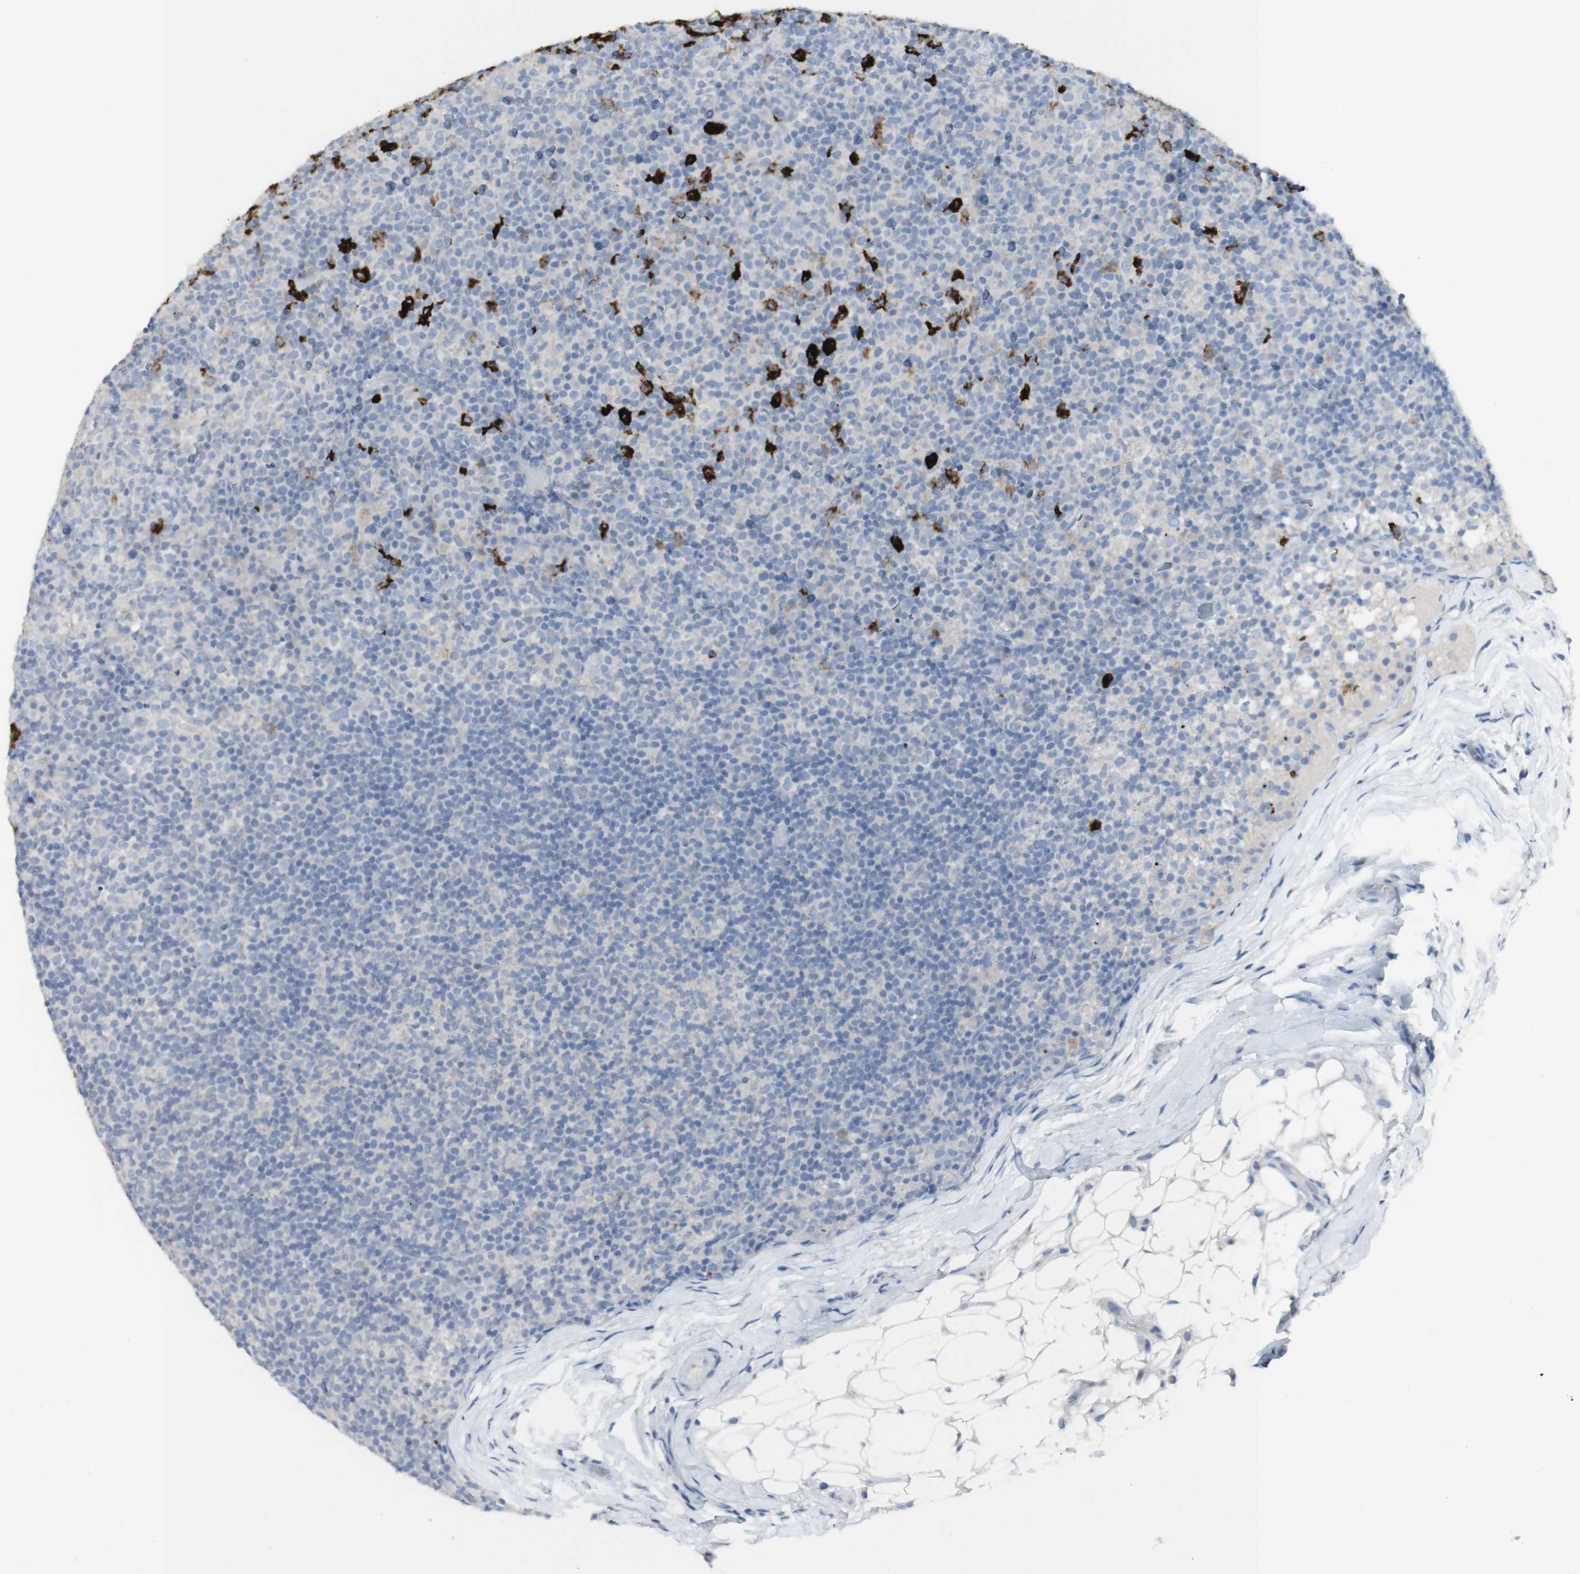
{"staining": {"intensity": "negative", "quantity": "none", "location": "none"}, "tissue": "lymph node", "cell_type": "Germinal center cells", "image_type": "normal", "snomed": [{"axis": "morphology", "description": "Normal tissue, NOS"}, {"axis": "morphology", "description": "Inflammation, NOS"}, {"axis": "topography", "description": "Lymph node"}], "caption": "Immunohistochemistry (IHC) photomicrograph of normal lymph node: human lymph node stained with DAB reveals no significant protein expression in germinal center cells.", "gene": "CD207", "patient": {"sex": "male", "age": 55}}